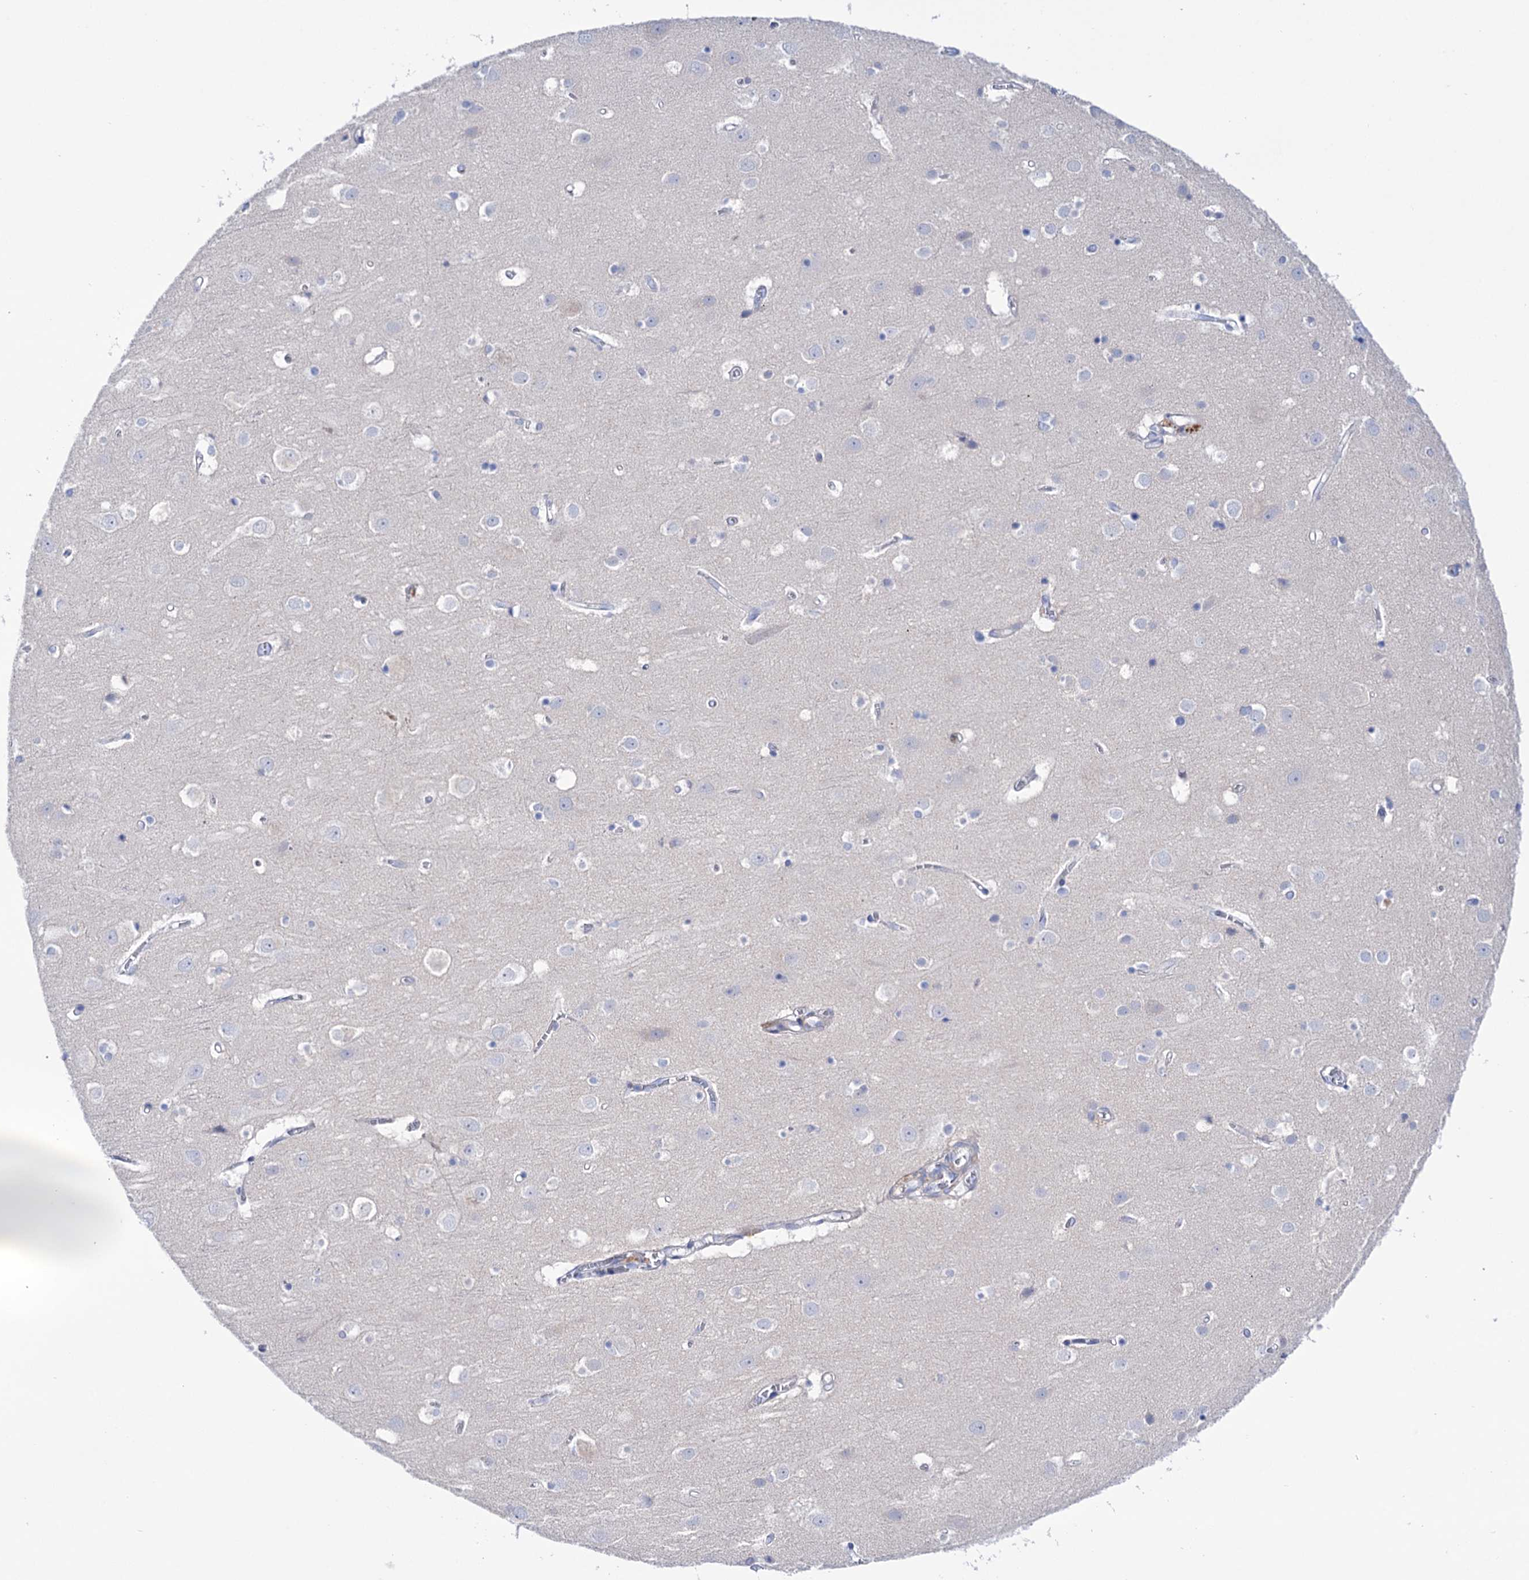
{"staining": {"intensity": "negative", "quantity": "none", "location": "none"}, "tissue": "cerebral cortex", "cell_type": "Endothelial cells", "image_type": "normal", "snomed": [{"axis": "morphology", "description": "Normal tissue, NOS"}, {"axis": "topography", "description": "Cerebral cortex"}], "caption": "Immunohistochemistry (IHC) image of unremarkable cerebral cortex stained for a protein (brown), which shows no positivity in endothelial cells. (DAB immunohistochemistry (IHC), high magnification).", "gene": "YARS2", "patient": {"sex": "male", "age": 54}}